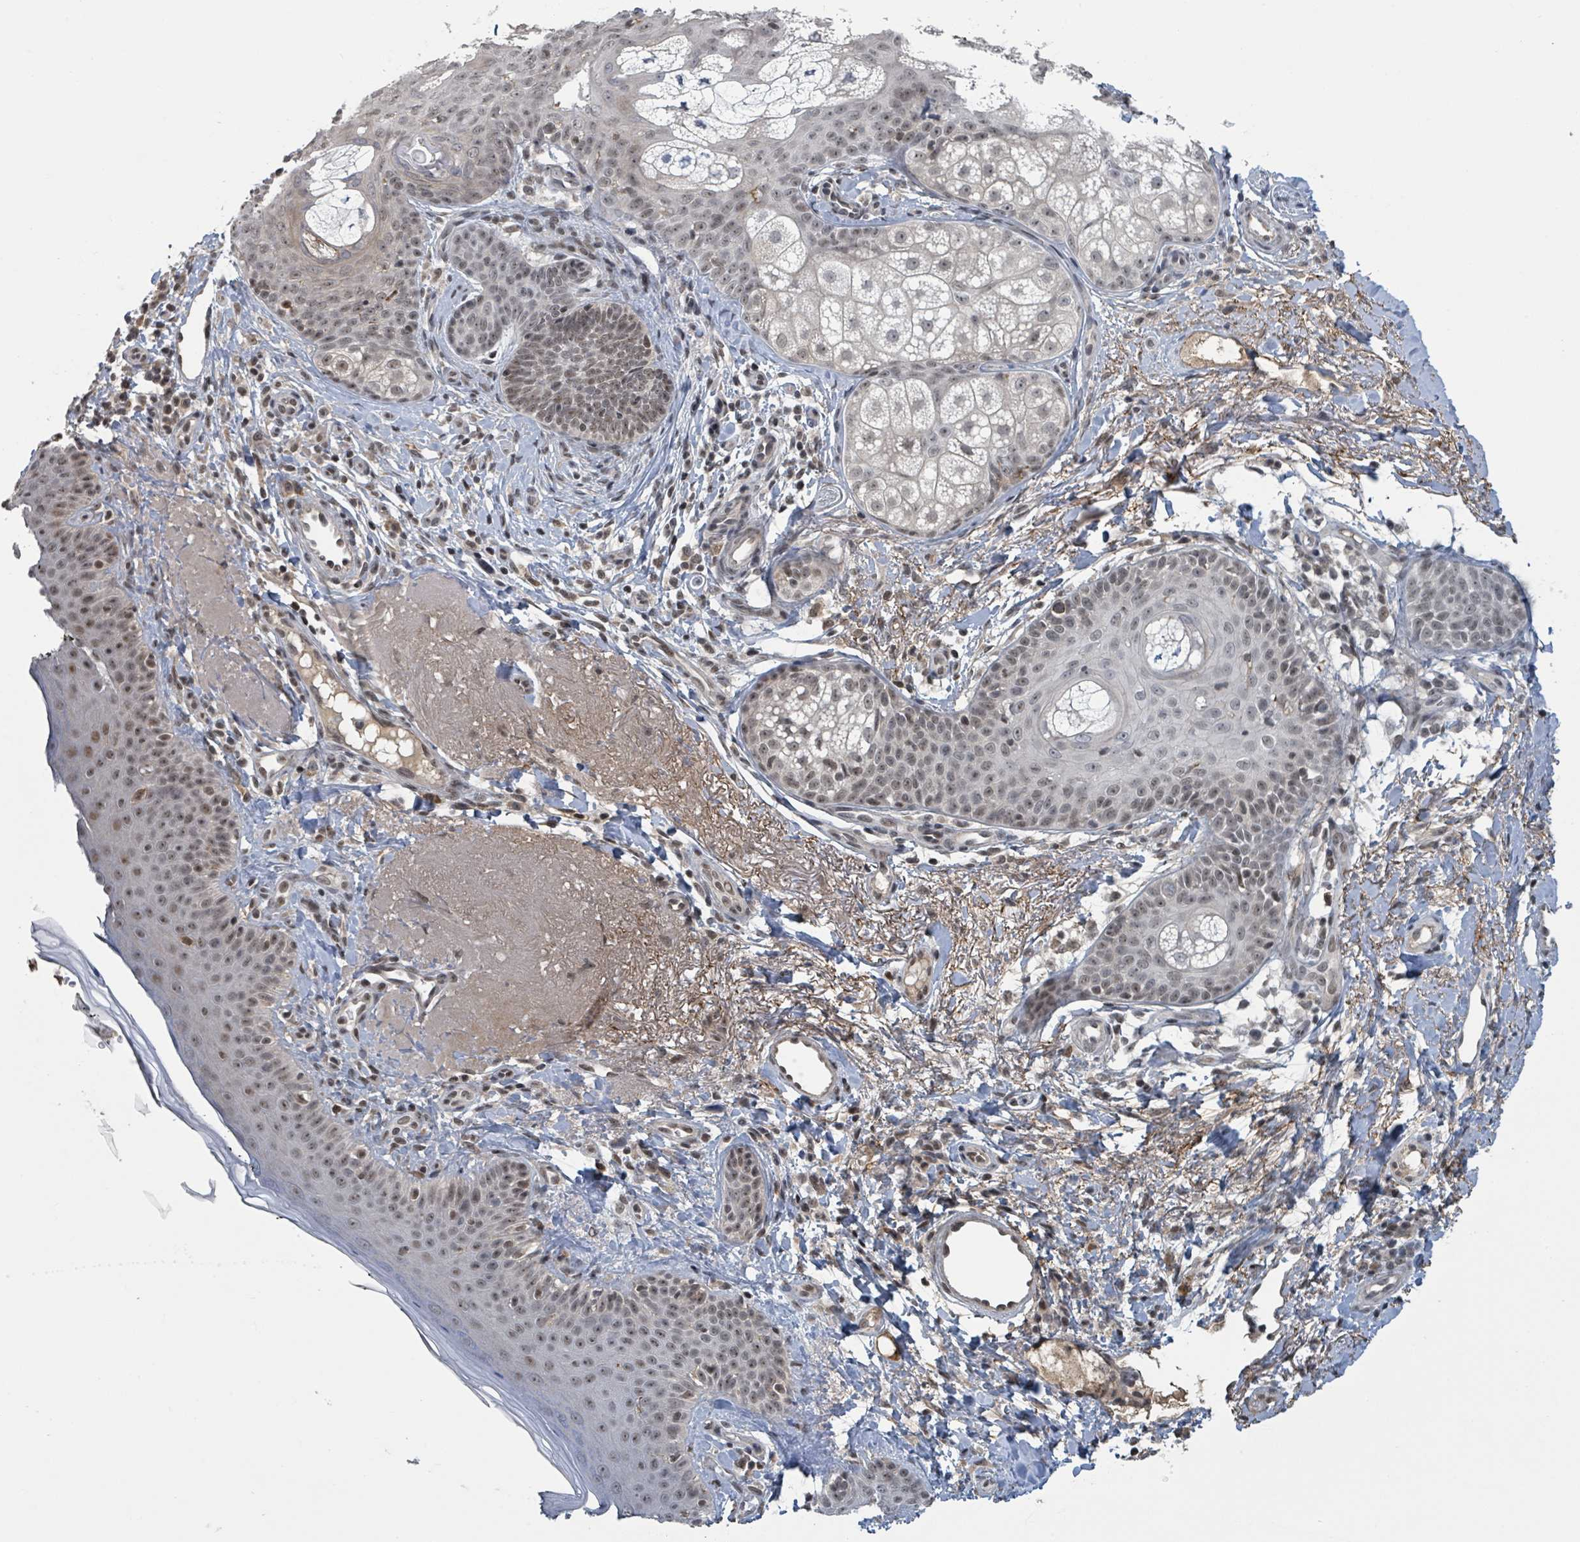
{"staining": {"intensity": "moderate", "quantity": "25%-75%", "location": "nuclear"}, "tissue": "skin", "cell_type": "Fibroblasts", "image_type": "normal", "snomed": [{"axis": "morphology", "description": "Normal tissue, NOS"}, {"axis": "topography", "description": "Skin"}], "caption": "Immunohistochemistry image of unremarkable human skin stained for a protein (brown), which exhibits medium levels of moderate nuclear expression in about 25%-75% of fibroblasts.", "gene": "ZBTB14", "patient": {"sex": "male", "age": 57}}